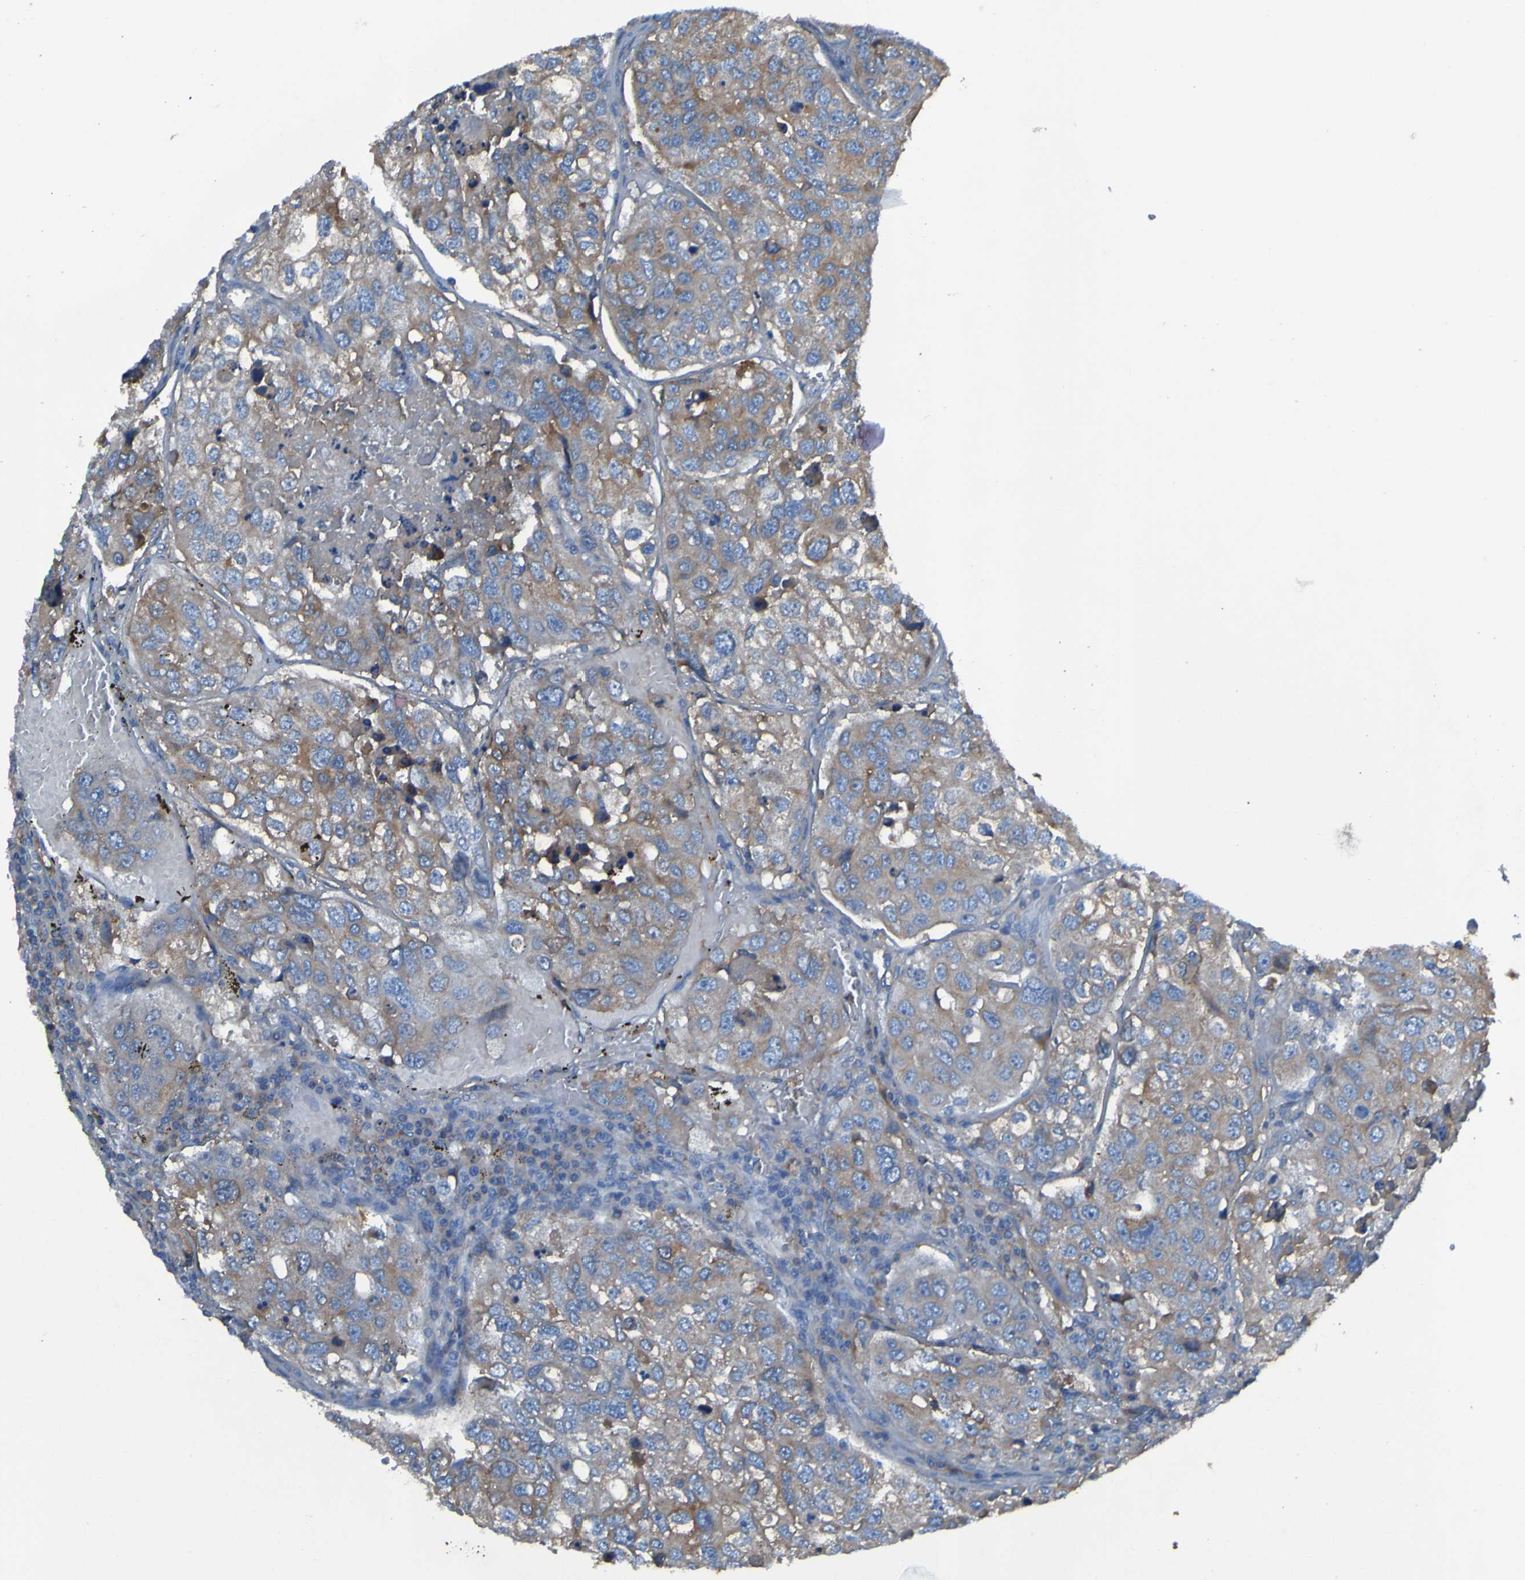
{"staining": {"intensity": "moderate", "quantity": "25%-75%", "location": "cytoplasmic/membranous"}, "tissue": "urothelial cancer", "cell_type": "Tumor cells", "image_type": "cancer", "snomed": [{"axis": "morphology", "description": "Urothelial carcinoma, High grade"}, {"axis": "topography", "description": "Lymph node"}, {"axis": "topography", "description": "Urinary bladder"}], "caption": "Immunohistochemical staining of urothelial cancer exhibits medium levels of moderate cytoplasmic/membranous protein positivity in approximately 25%-75% of tumor cells.", "gene": "RAB5B", "patient": {"sex": "male", "age": 51}}